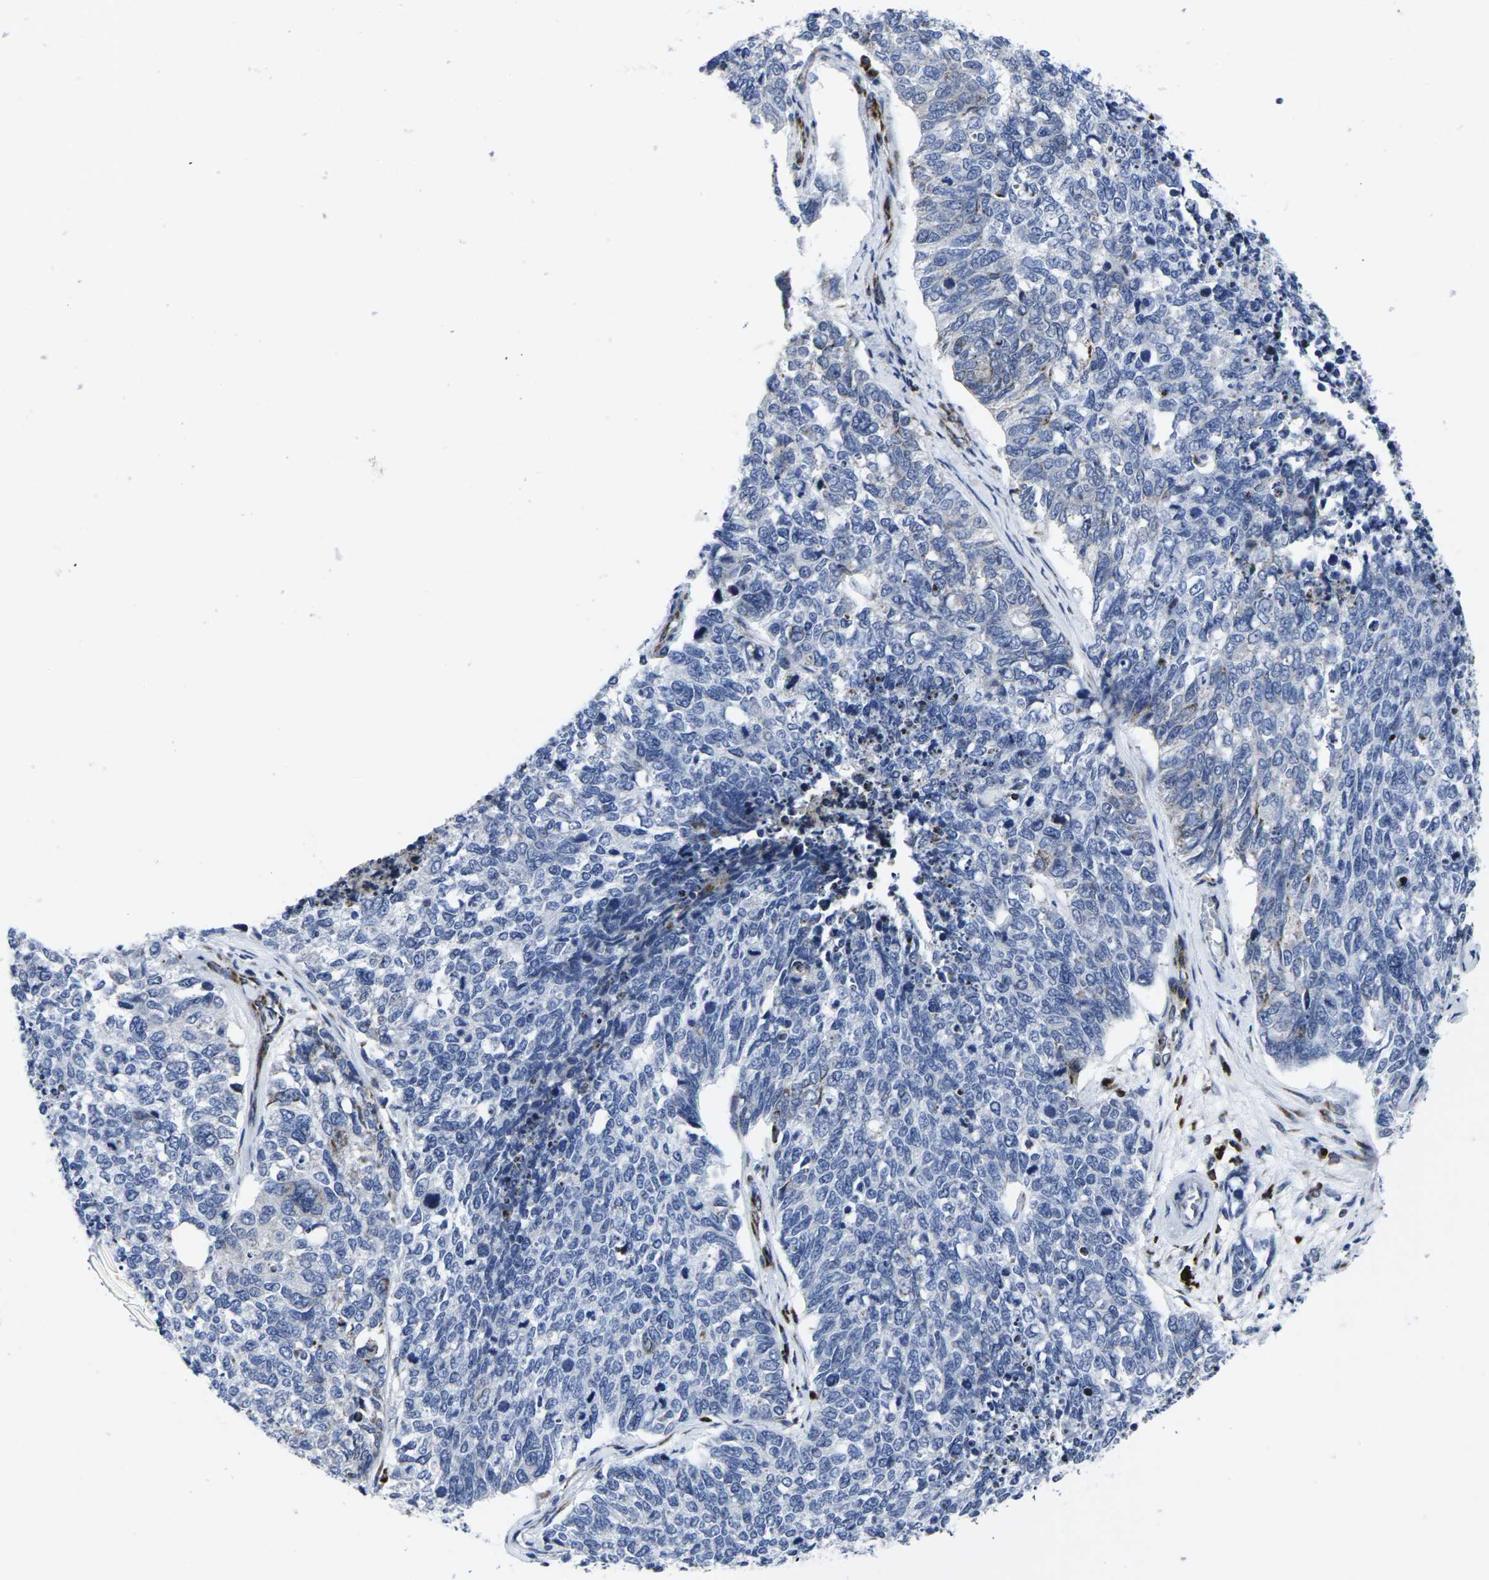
{"staining": {"intensity": "moderate", "quantity": "<25%", "location": "cytoplasmic/membranous"}, "tissue": "cervical cancer", "cell_type": "Tumor cells", "image_type": "cancer", "snomed": [{"axis": "morphology", "description": "Squamous cell carcinoma, NOS"}, {"axis": "topography", "description": "Cervix"}], "caption": "Immunohistochemistry (IHC) of human squamous cell carcinoma (cervical) displays low levels of moderate cytoplasmic/membranous expression in about <25% of tumor cells.", "gene": "RPN1", "patient": {"sex": "female", "age": 63}}